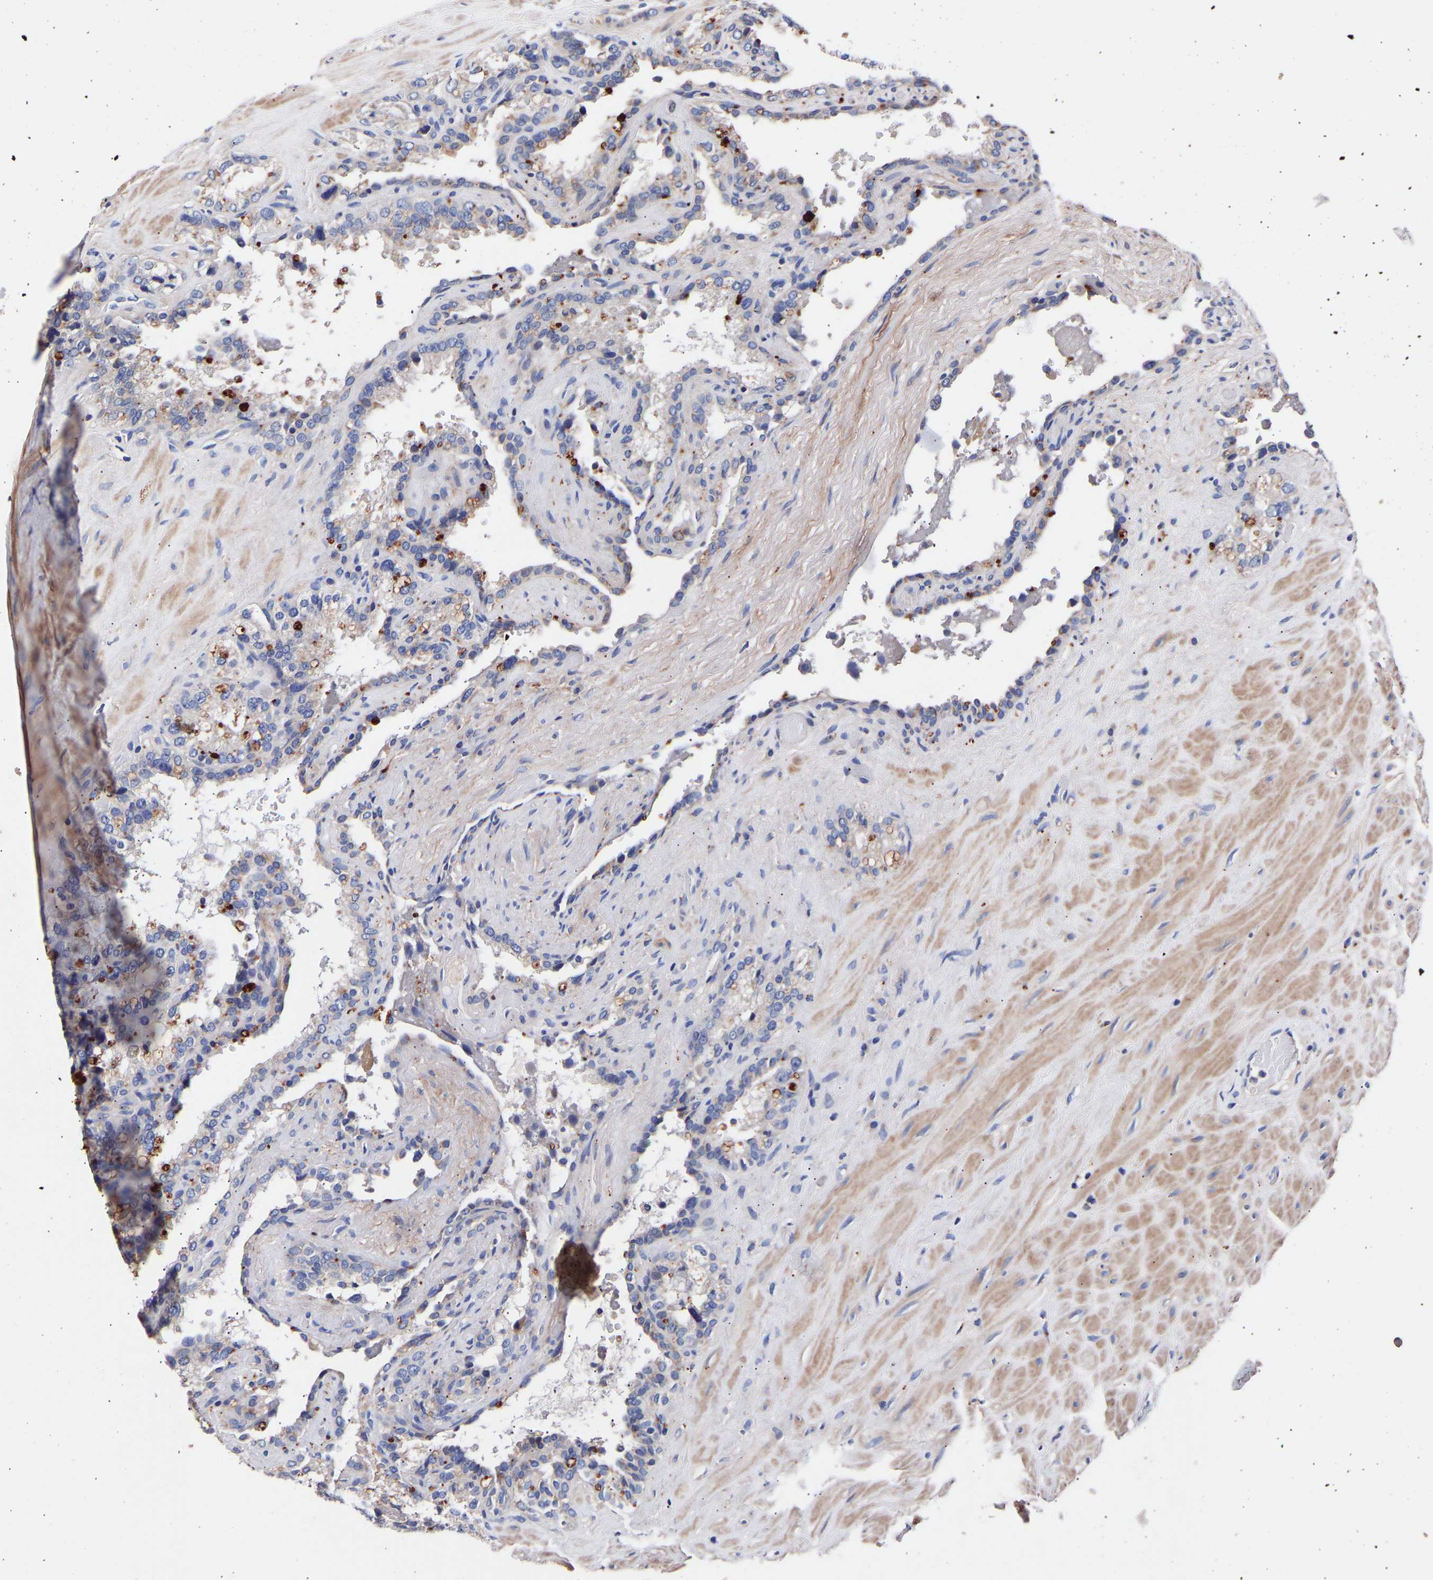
{"staining": {"intensity": "strong", "quantity": "<25%", "location": "cytoplasmic/membranous"}, "tissue": "seminal vesicle", "cell_type": "Glandular cells", "image_type": "normal", "snomed": [{"axis": "morphology", "description": "Normal tissue, NOS"}, {"axis": "topography", "description": "Seminal veicle"}], "caption": "IHC micrograph of unremarkable seminal vesicle: human seminal vesicle stained using immunohistochemistry (IHC) displays medium levels of strong protein expression localized specifically in the cytoplasmic/membranous of glandular cells, appearing as a cytoplasmic/membranous brown color.", "gene": "SEM1", "patient": {"sex": "male", "age": 68}}